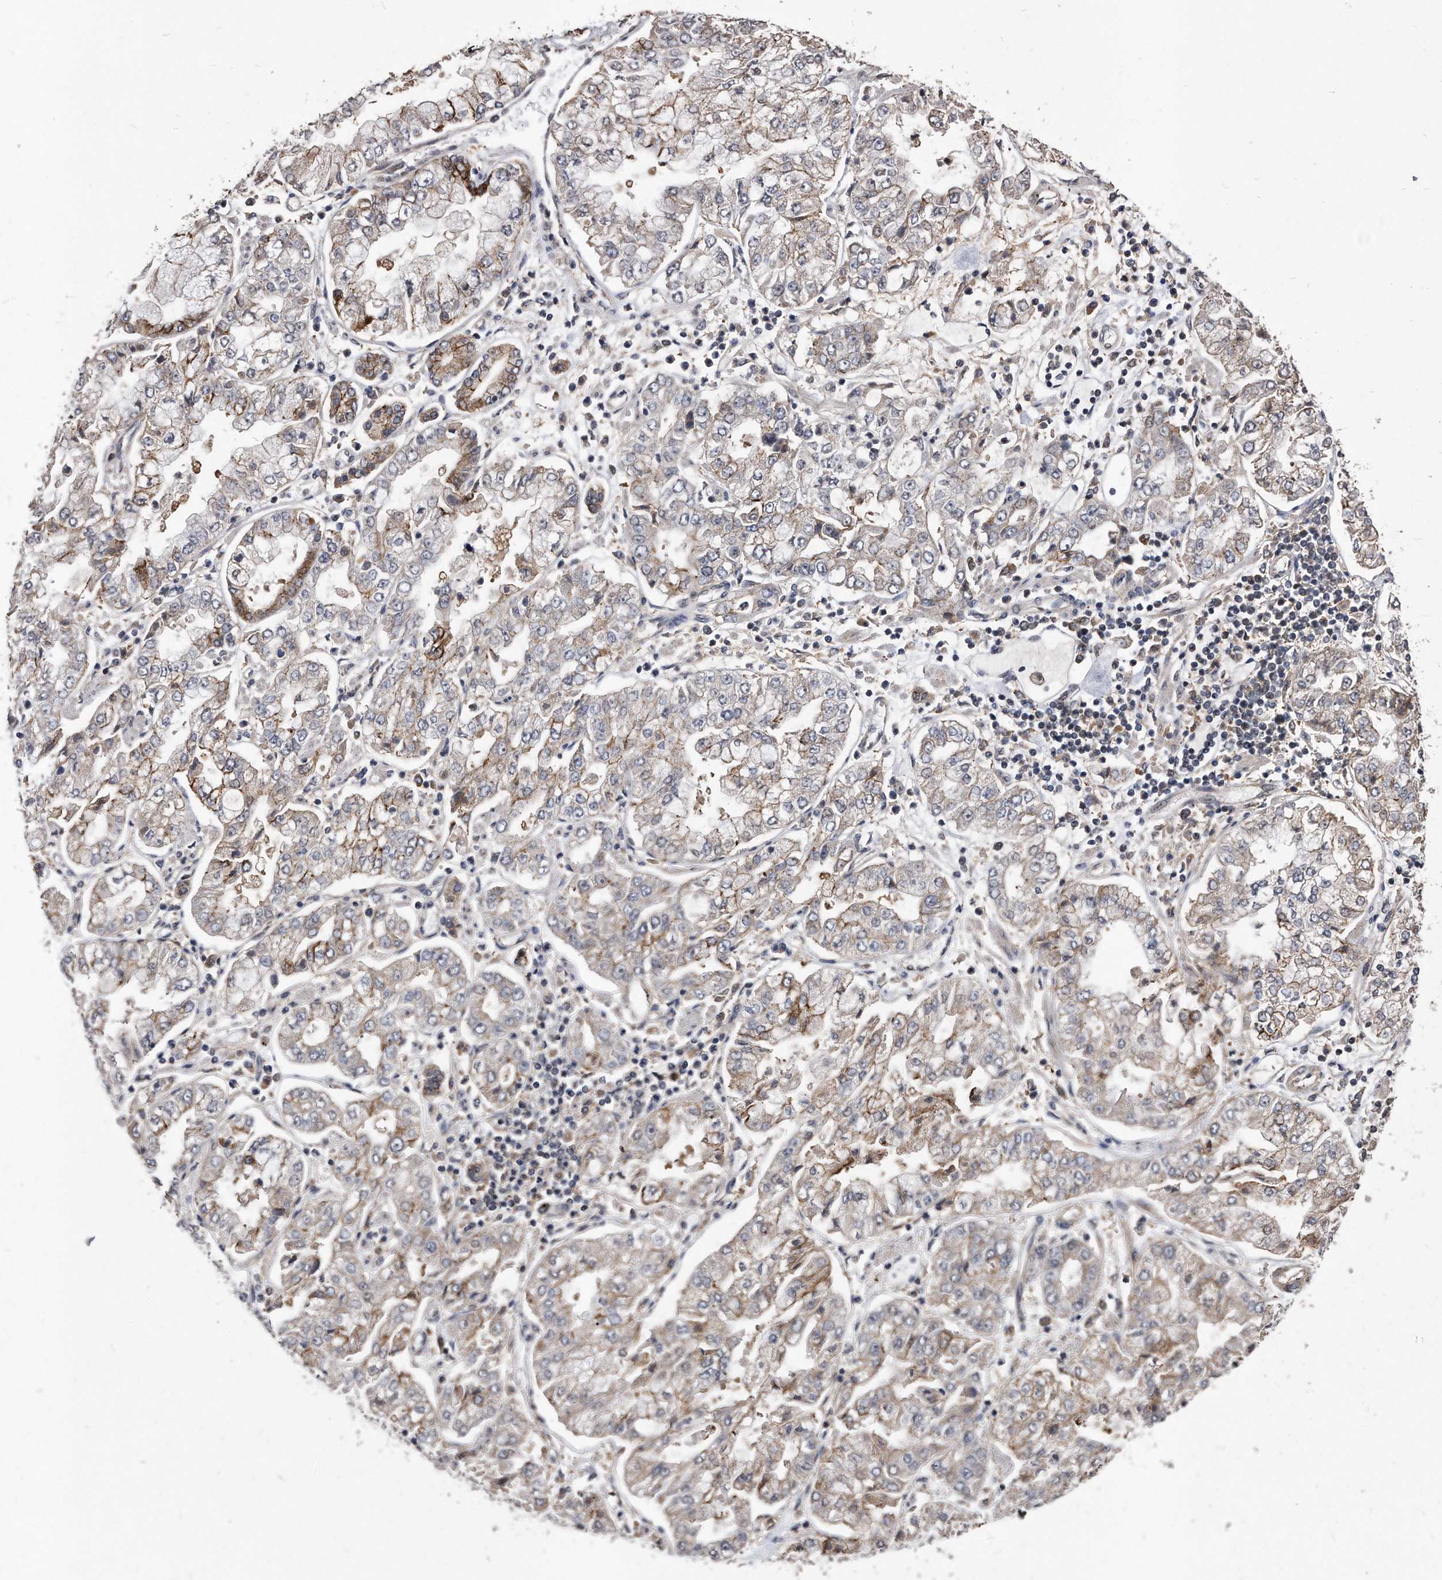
{"staining": {"intensity": "moderate", "quantity": "25%-75%", "location": "cytoplasmic/membranous"}, "tissue": "stomach cancer", "cell_type": "Tumor cells", "image_type": "cancer", "snomed": [{"axis": "morphology", "description": "Adenocarcinoma, NOS"}, {"axis": "topography", "description": "Stomach"}], "caption": "A photomicrograph of human stomach cancer (adenocarcinoma) stained for a protein demonstrates moderate cytoplasmic/membranous brown staining in tumor cells. (brown staining indicates protein expression, while blue staining denotes nuclei).", "gene": "IL20RA", "patient": {"sex": "male", "age": 76}}